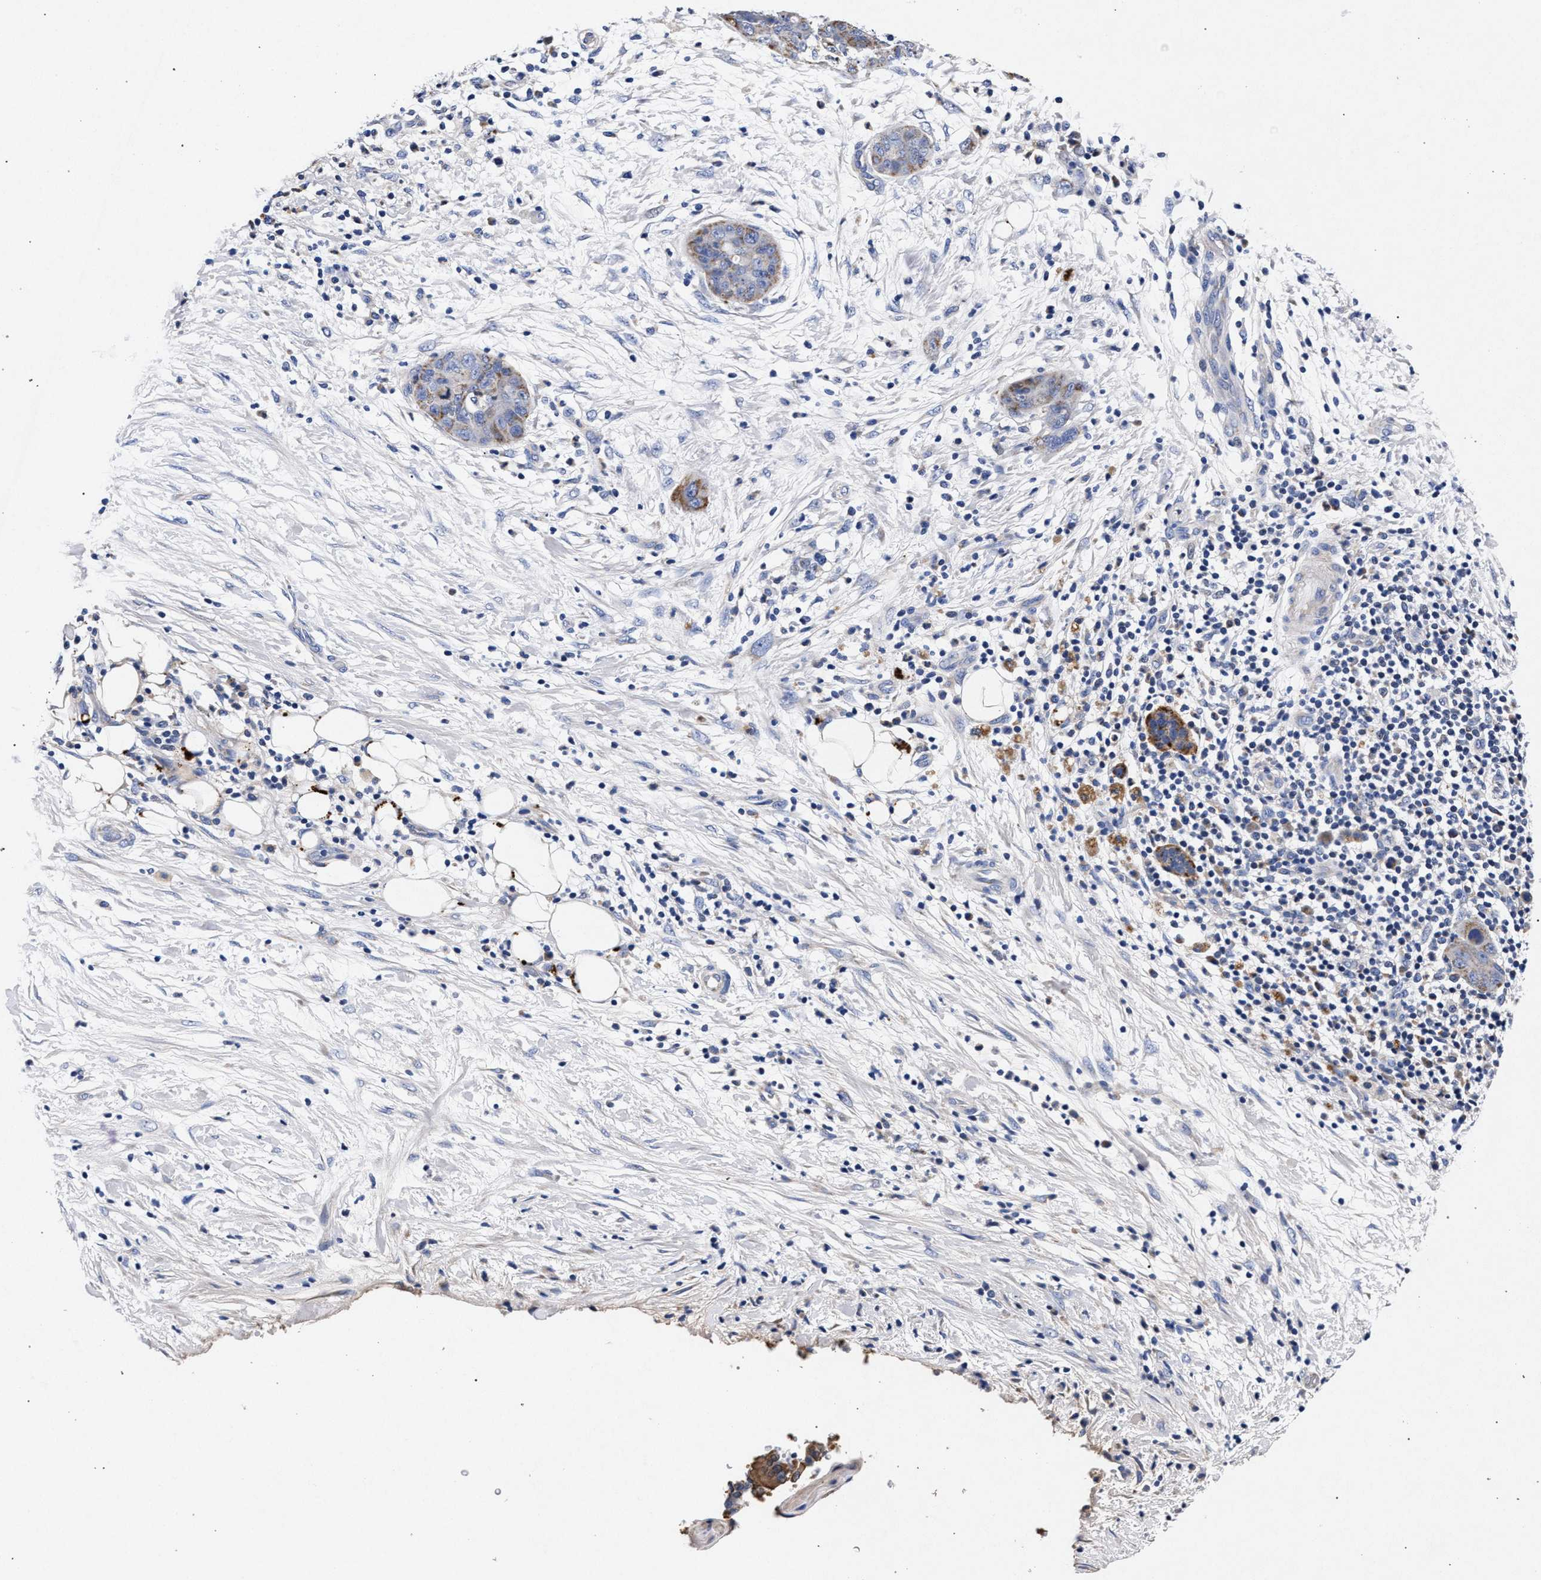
{"staining": {"intensity": "moderate", "quantity": "<25%", "location": "cytoplasmic/membranous"}, "tissue": "pancreatic cancer", "cell_type": "Tumor cells", "image_type": "cancer", "snomed": [{"axis": "morphology", "description": "Adenocarcinoma, NOS"}, {"axis": "topography", "description": "Pancreas"}], "caption": "A histopathology image of pancreatic adenocarcinoma stained for a protein reveals moderate cytoplasmic/membranous brown staining in tumor cells. (IHC, brightfield microscopy, high magnification).", "gene": "HSD17B14", "patient": {"sex": "female", "age": 78}}